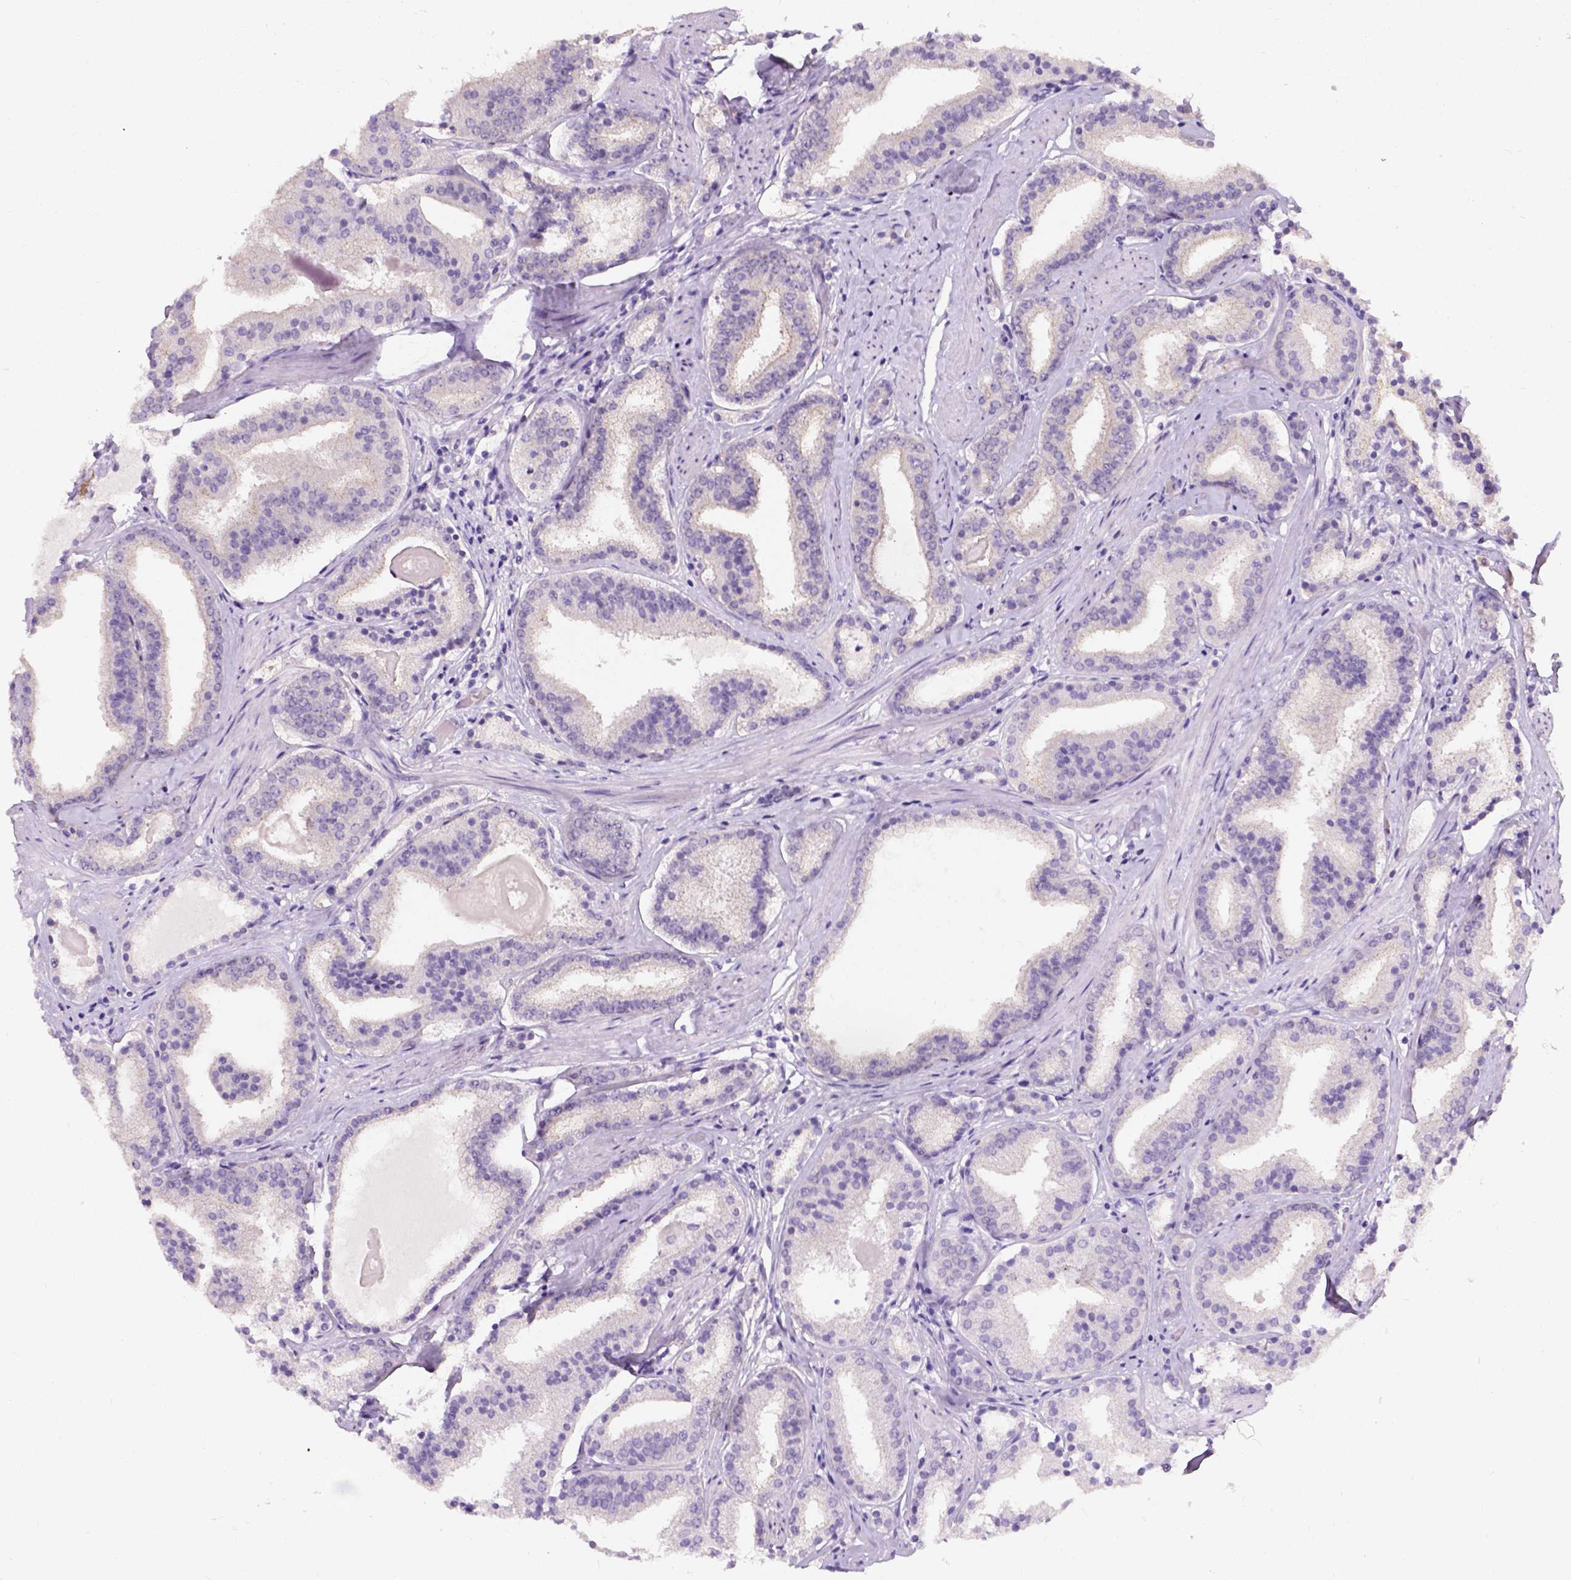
{"staining": {"intensity": "negative", "quantity": "none", "location": "none"}, "tissue": "prostate cancer", "cell_type": "Tumor cells", "image_type": "cancer", "snomed": [{"axis": "morphology", "description": "Adenocarcinoma, High grade"}, {"axis": "topography", "description": "Prostate"}], "caption": "DAB (3,3'-diaminobenzidine) immunohistochemical staining of prostate high-grade adenocarcinoma displays no significant staining in tumor cells.", "gene": "C20orf144", "patient": {"sex": "male", "age": 63}}